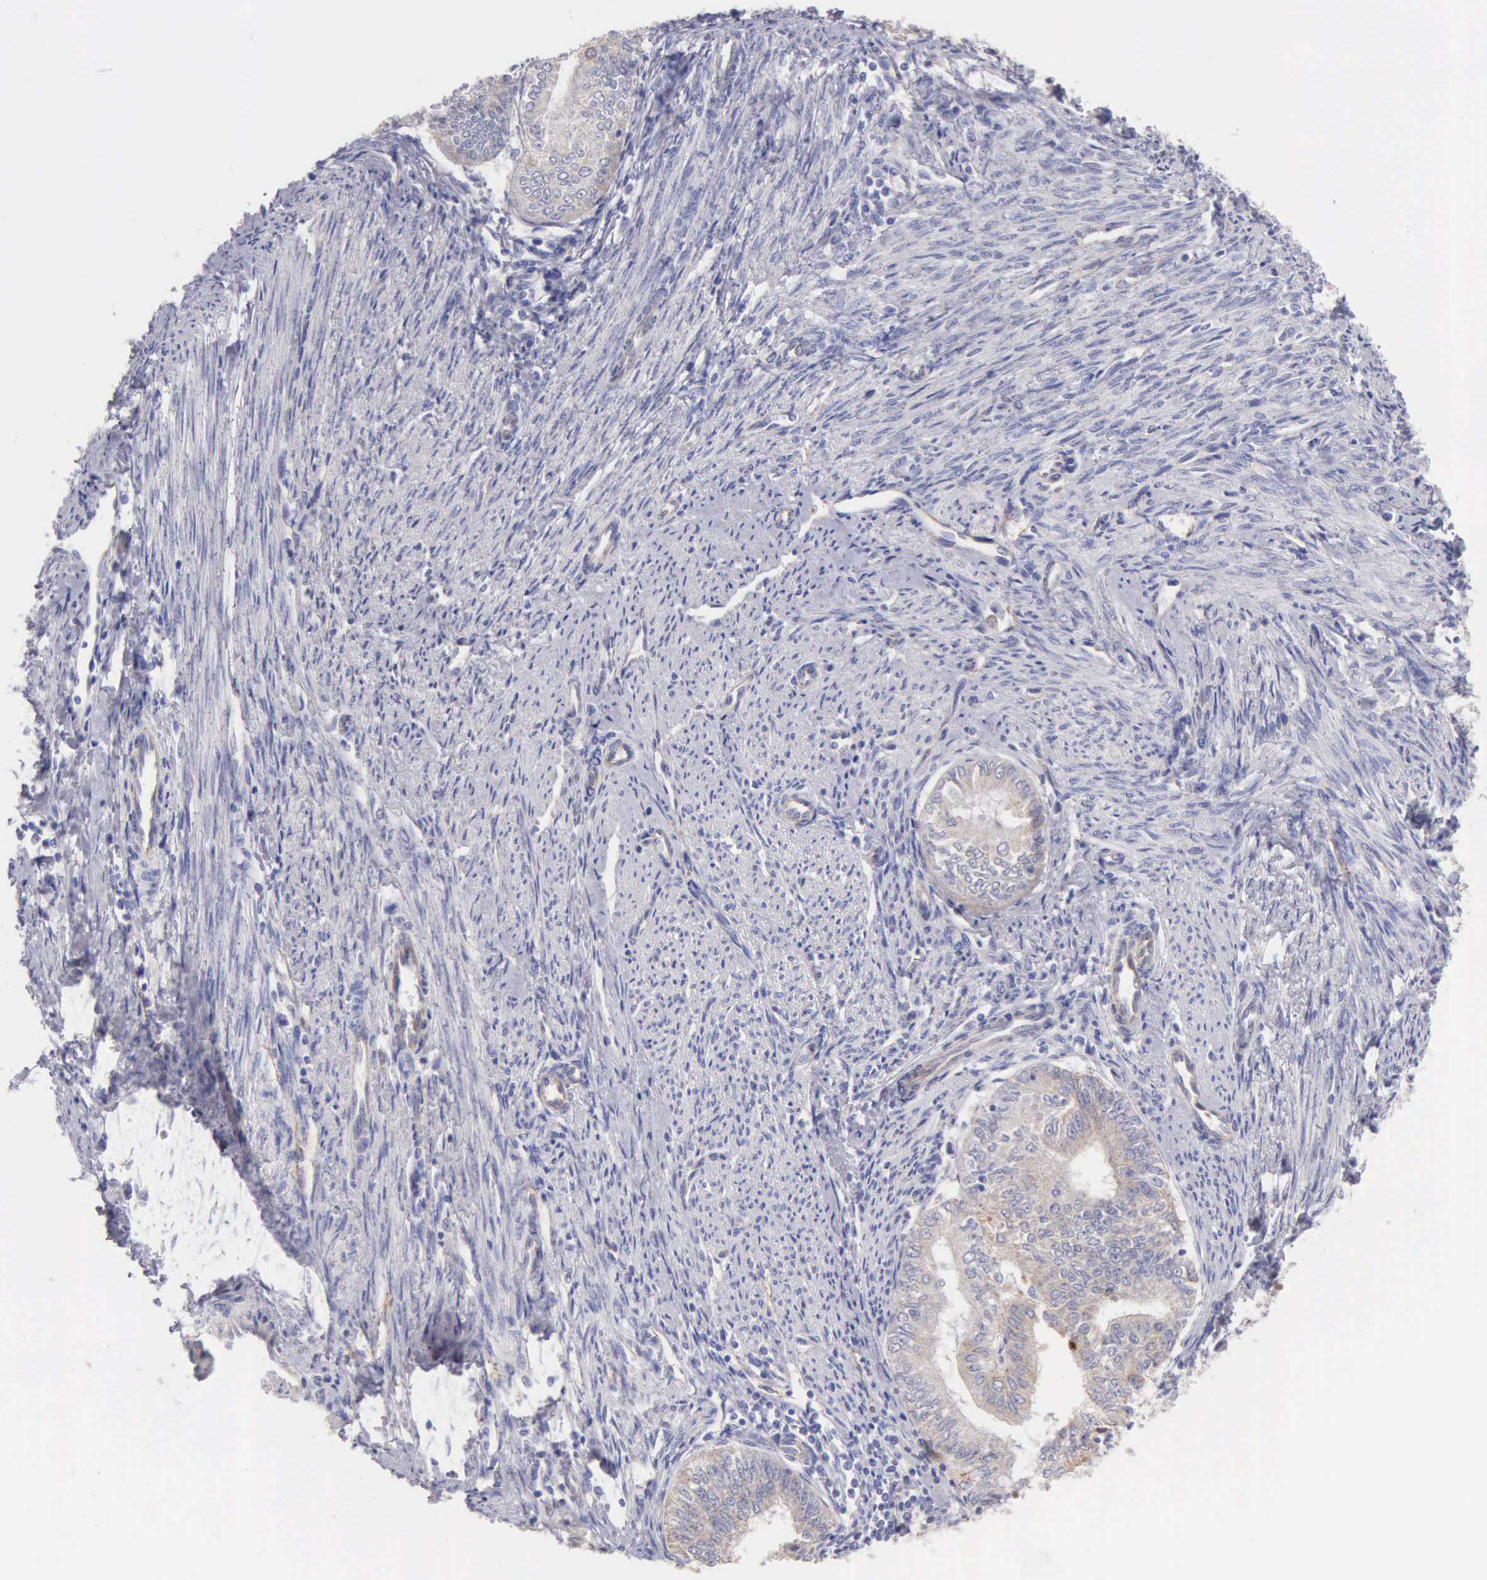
{"staining": {"intensity": "weak", "quantity": "25%-75%", "location": "cytoplasmic/membranous"}, "tissue": "endometrial cancer", "cell_type": "Tumor cells", "image_type": "cancer", "snomed": [{"axis": "morphology", "description": "Adenocarcinoma, NOS"}, {"axis": "topography", "description": "Endometrium"}], "caption": "Adenocarcinoma (endometrial) stained with a protein marker reveals weak staining in tumor cells.", "gene": "APP", "patient": {"sex": "female", "age": 66}}